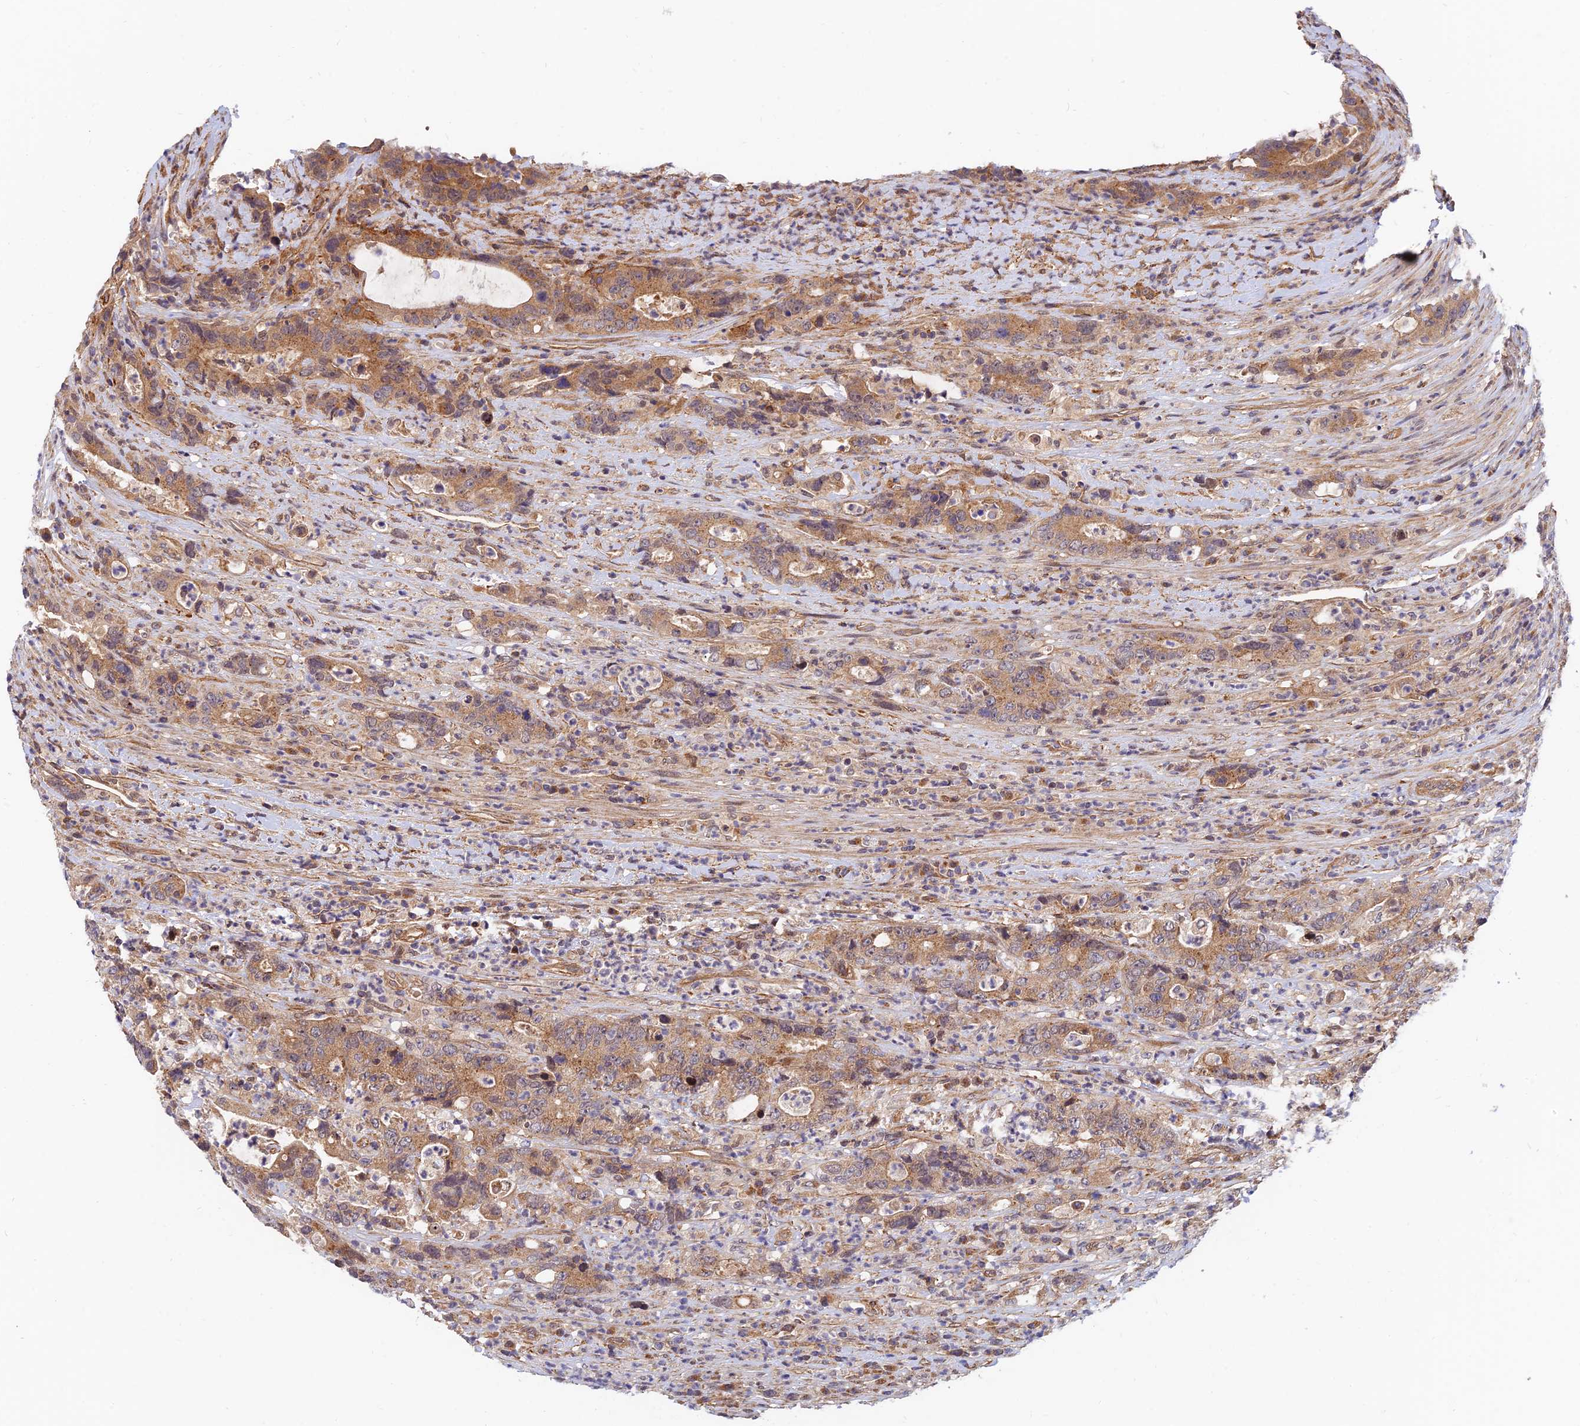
{"staining": {"intensity": "moderate", "quantity": ">75%", "location": "cytoplasmic/membranous"}, "tissue": "colorectal cancer", "cell_type": "Tumor cells", "image_type": "cancer", "snomed": [{"axis": "morphology", "description": "Adenocarcinoma, NOS"}, {"axis": "topography", "description": "Colon"}], "caption": "IHC photomicrograph of human colorectal cancer (adenocarcinoma) stained for a protein (brown), which shows medium levels of moderate cytoplasmic/membranous expression in about >75% of tumor cells.", "gene": "WDR41", "patient": {"sex": "female", "age": 75}}